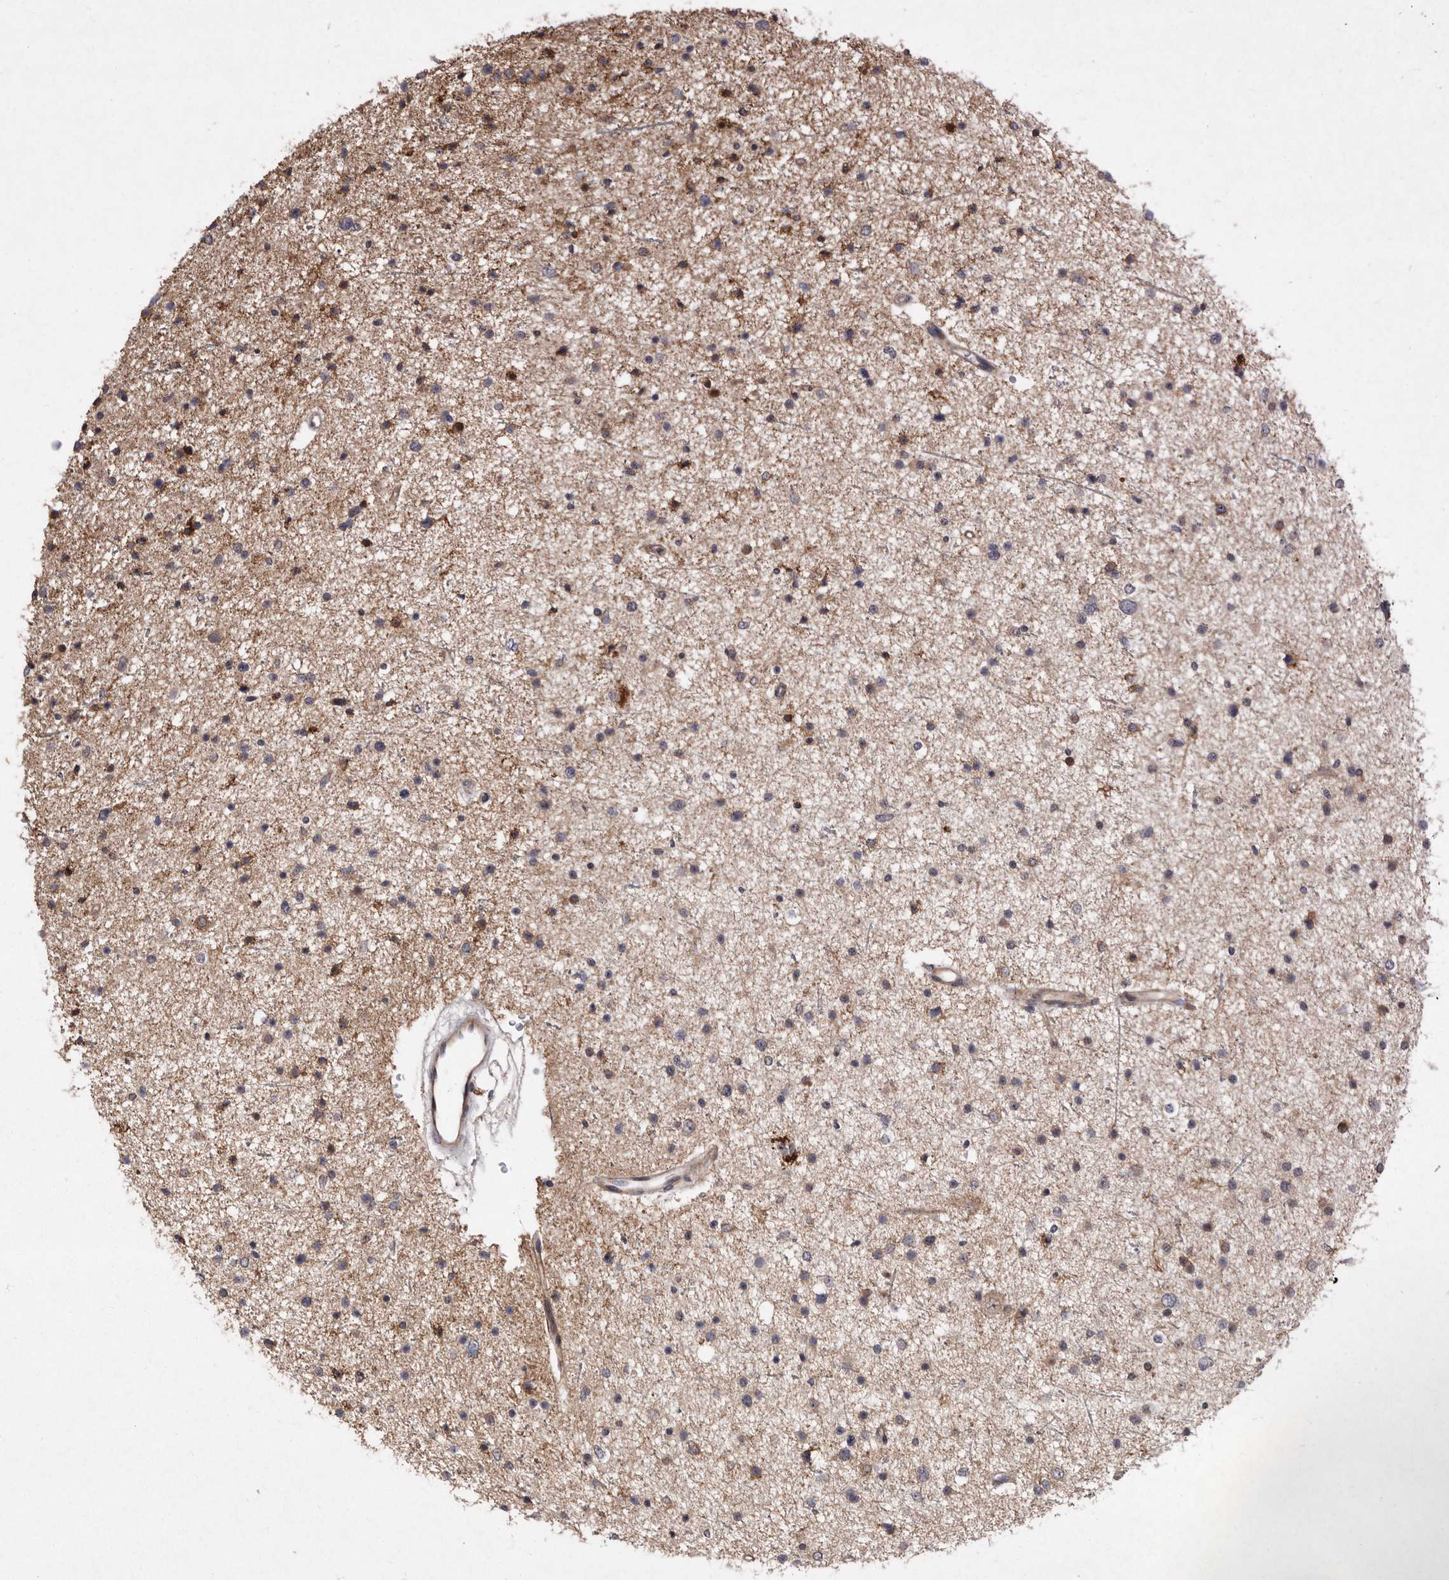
{"staining": {"intensity": "weak", "quantity": ">75%", "location": "cytoplasmic/membranous"}, "tissue": "glioma", "cell_type": "Tumor cells", "image_type": "cancer", "snomed": [{"axis": "morphology", "description": "Glioma, malignant, Low grade"}, {"axis": "topography", "description": "Brain"}], "caption": "Immunohistochemical staining of malignant glioma (low-grade) exhibits low levels of weak cytoplasmic/membranous expression in approximately >75% of tumor cells. Nuclei are stained in blue.", "gene": "FLAD1", "patient": {"sex": "female", "age": 37}}